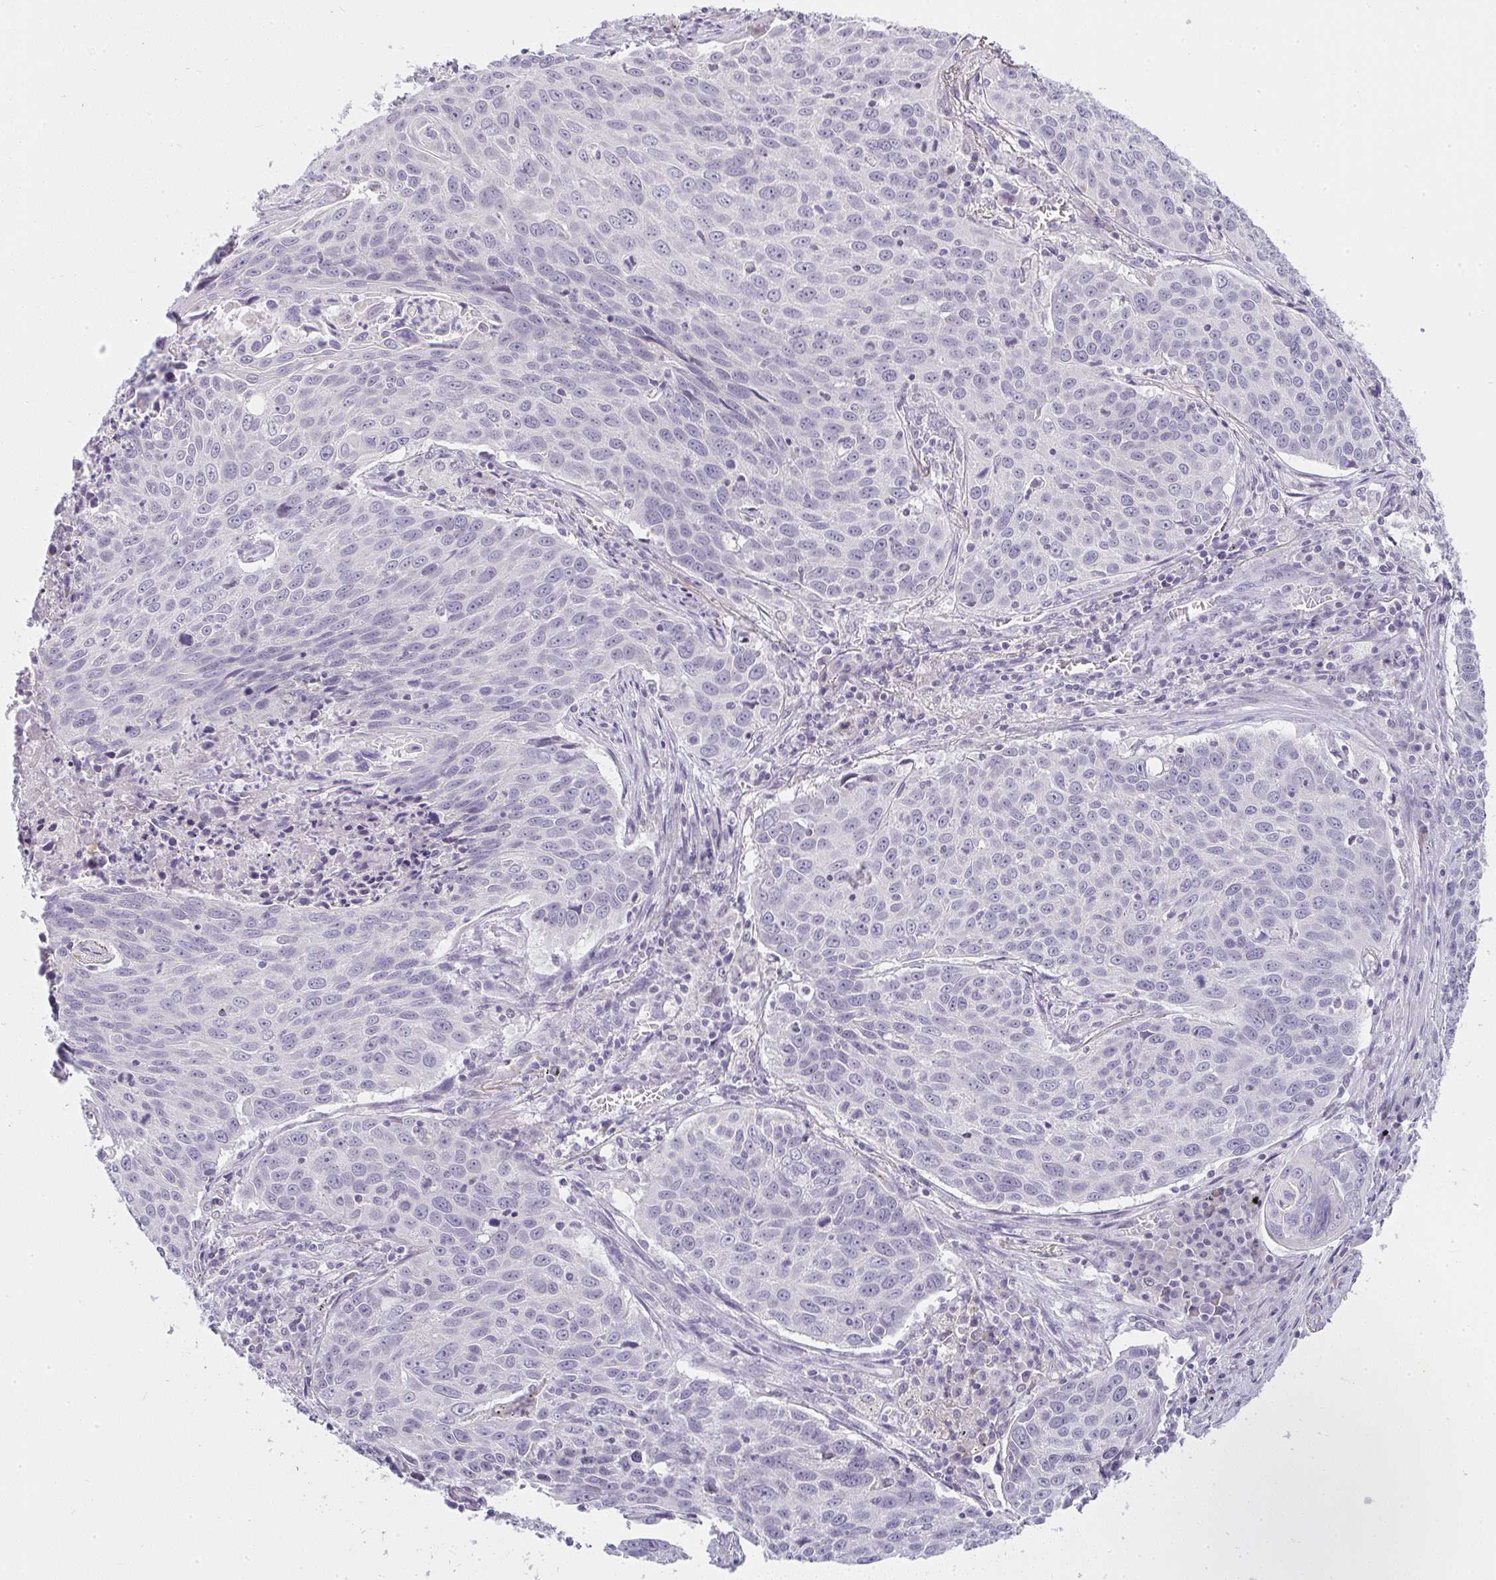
{"staining": {"intensity": "negative", "quantity": "none", "location": "none"}, "tissue": "lung cancer", "cell_type": "Tumor cells", "image_type": "cancer", "snomed": [{"axis": "morphology", "description": "Squamous cell carcinoma, NOS"}, {"axis": "topography", "description": "Lung"}], "caption": "A histopathology image of lung cancer (squamous cell carcinoma) stained for a protein demonstrates no brown staining in tumor cells.", "gene": "CACNA1S", "patient": {"sex": "male", "age": 78}}